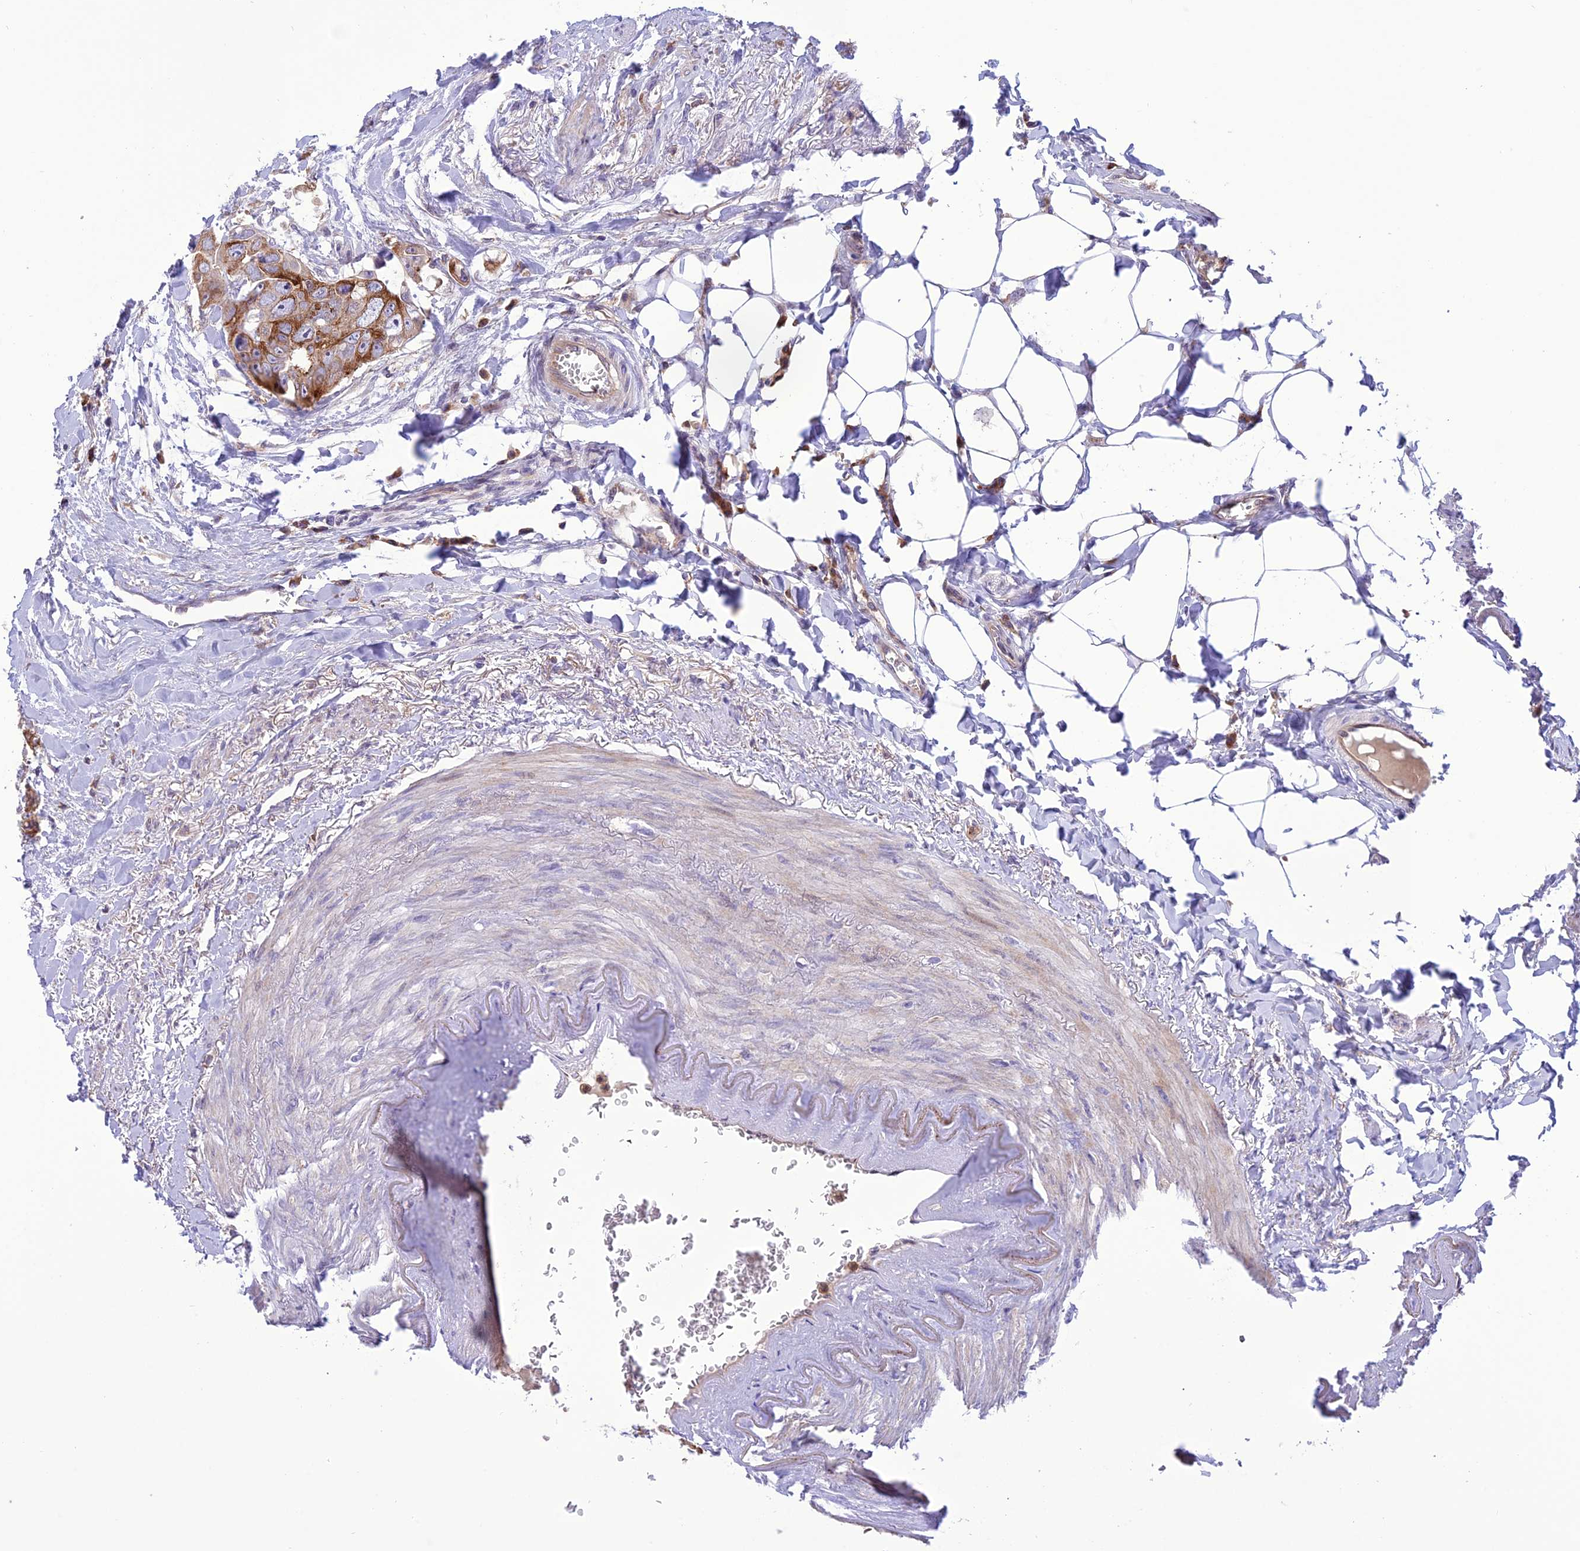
{"staining": {"intensity": "moderate", "quantity": ">75%", "location": "cytoplasmic/membranous"}, "tissue": "colorectal cancer", "cell_type": "Tumor cells", "image_type": "cancer", "snomed": [{"axis": "morphology", "description": "Adenocarcinoma, NOS"}, {"axis": "topography", "description": "Rectum"}], "caption": "IHC (DAB) staining of human colorectal cancer exhibits moderate cytoplasmic/membranous protein positivity in about >75% of tumor cells.", "gene": "JMY", "patient": {"sex": "male", "age": 87}}